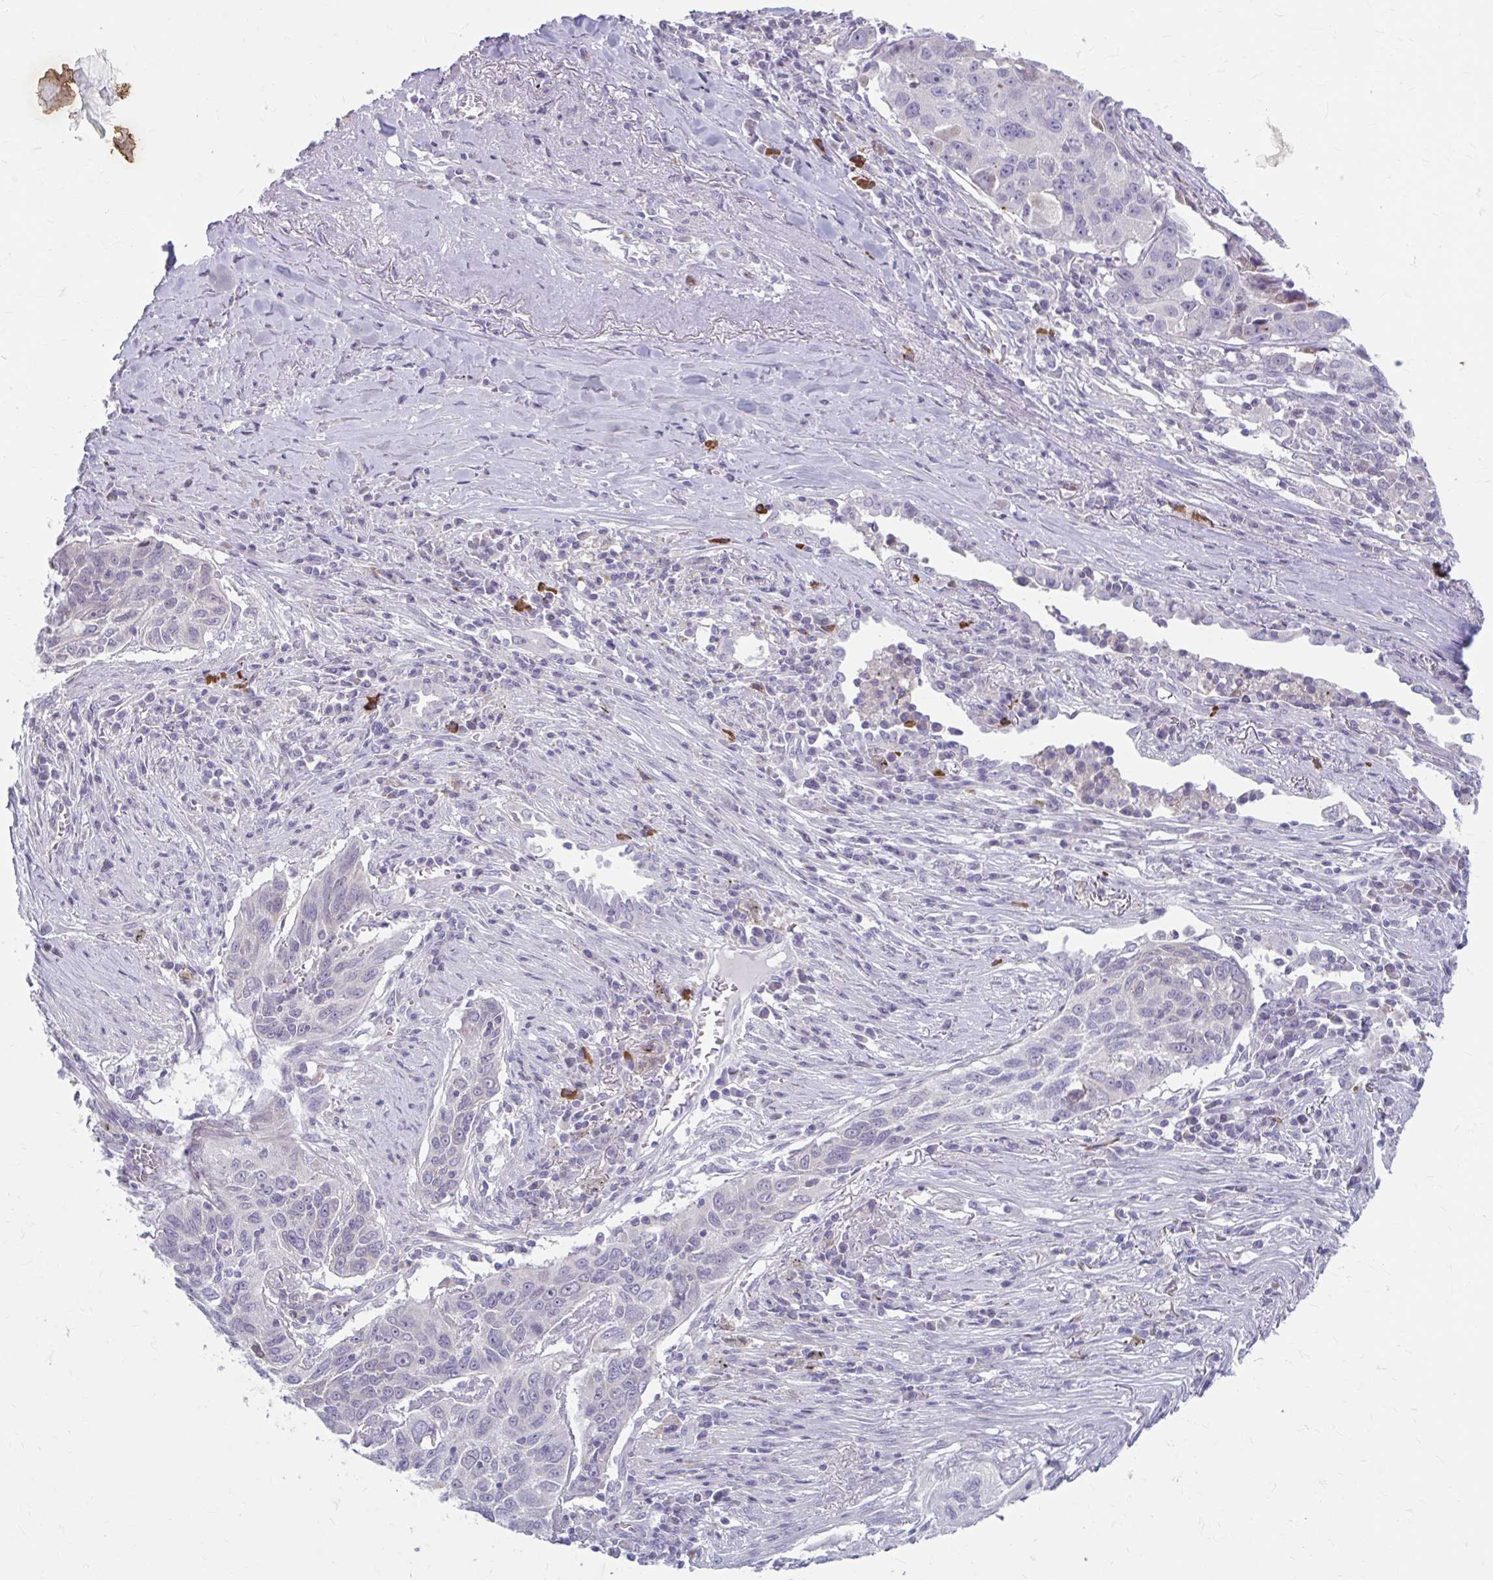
{"staining": {"intensity": "negative", "quantity": "none", "location": "none"}, "tissue": "lung cancer", "cell_type": "Tumor cells", "image_type": "cancer", "snomed": [{"axis": "morphology", "description": "Squamous cell carcinoma, NOS"}, {"axis": "topography", "description": "Lung"}], "caption": "Histopathology image shows no protein staining in tumor cells of lung squamous cell carcinoma tissue.", "gene": "MSMO1", "patient": {"sex": "female", "age": 66}}